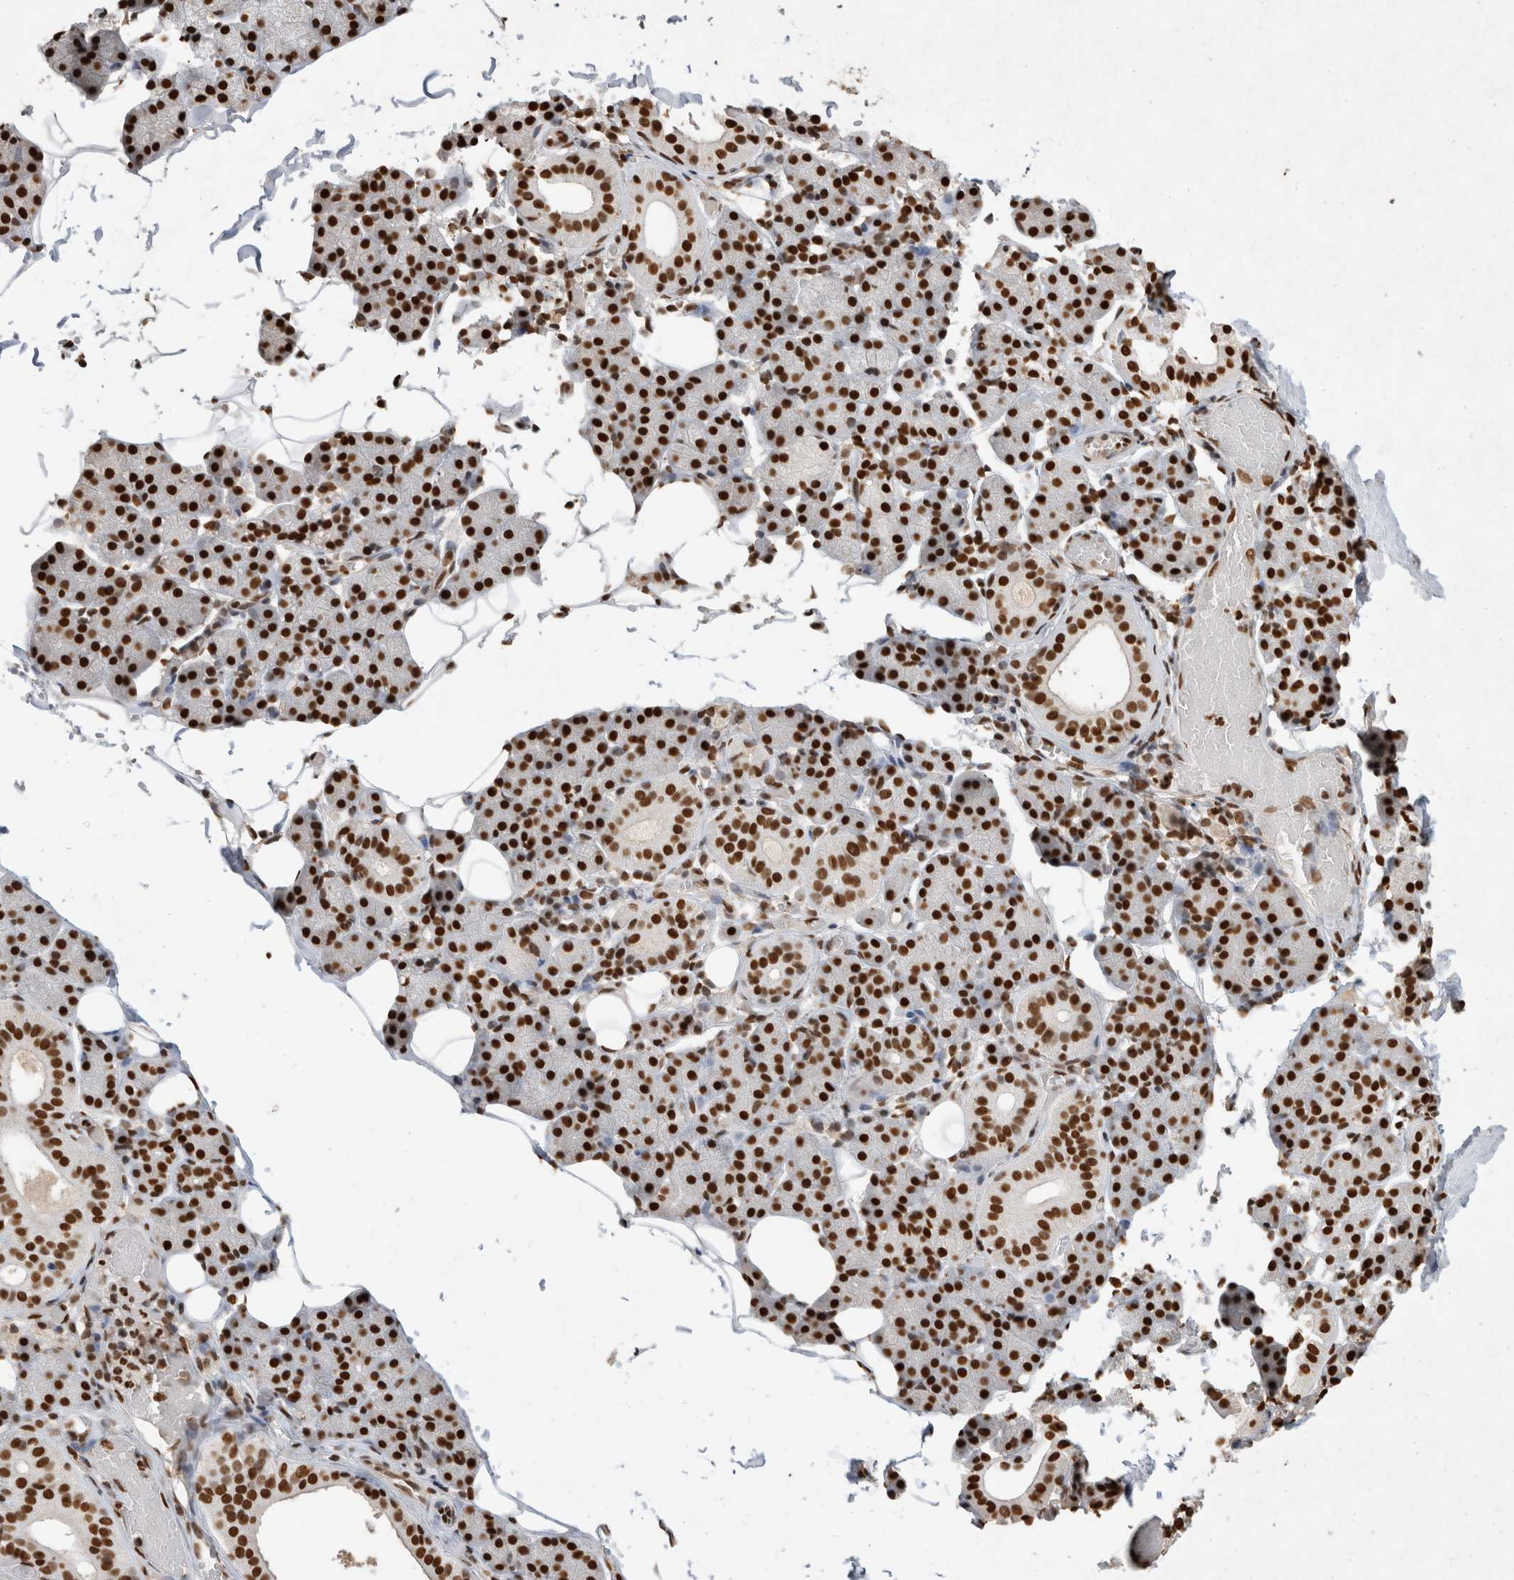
{"staining": {"intensity": "strong", "quantity": ">75%", "location": "nuclear"}, "tissue": "salivary gland", "cell_type": "Glandular cells", "image_type": "normal", "snomed": [{"axis": "morphology", "description": "Normal tissue, NOS"}, {"axis": "topography", "description": "Salivary gland"}], "caption": "Immunohistochemistry micrograph of unremarkable salivary gland stained for a protein (brown), which shows high levels of strong nuclear positivity in approximately >75% of glandular cells.", "gene": "HDGF", "patient": {"sex": "female", "age": 33}}